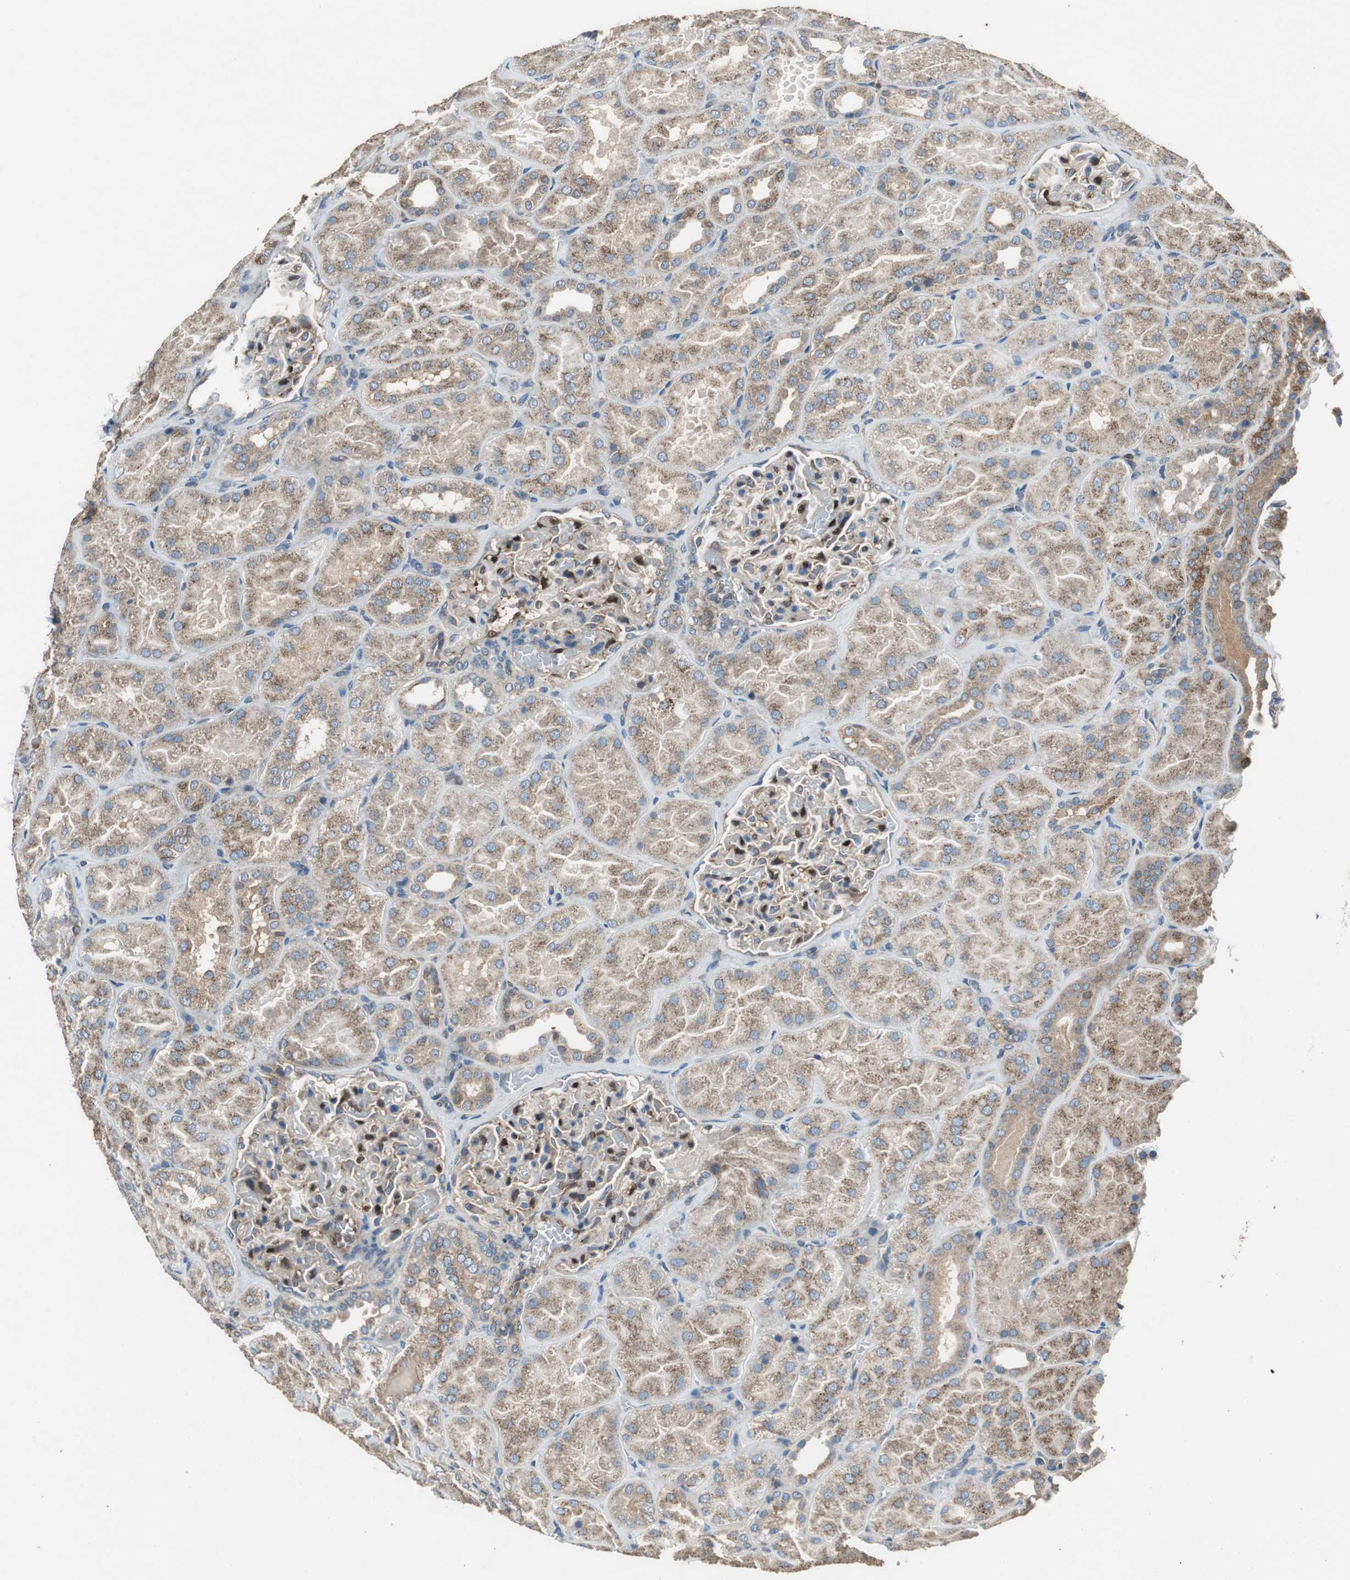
{"staining": {"intensity": "moderate", "quantity": "25%-75%", "location": "cytoplasmic/membranous,nuclear"}, "tissue": "kidney", "cell_type": "Cells in glomeruli", "image_type": "normal", "snomed": [{"axis": "morphology", "description": "Normal tissue, NOS"}, {"axis": "topography", "description": "Kidney"}], "caption": "This is a histology image of immunohistochemistry (IHC) staining of normal kidney, which shows moderate positivity in the cytoplasmic/membranous,nuclear of cells in glomeruli.", "gene": "PI4KB", "patient": {"sex": "male", "age": 28}}